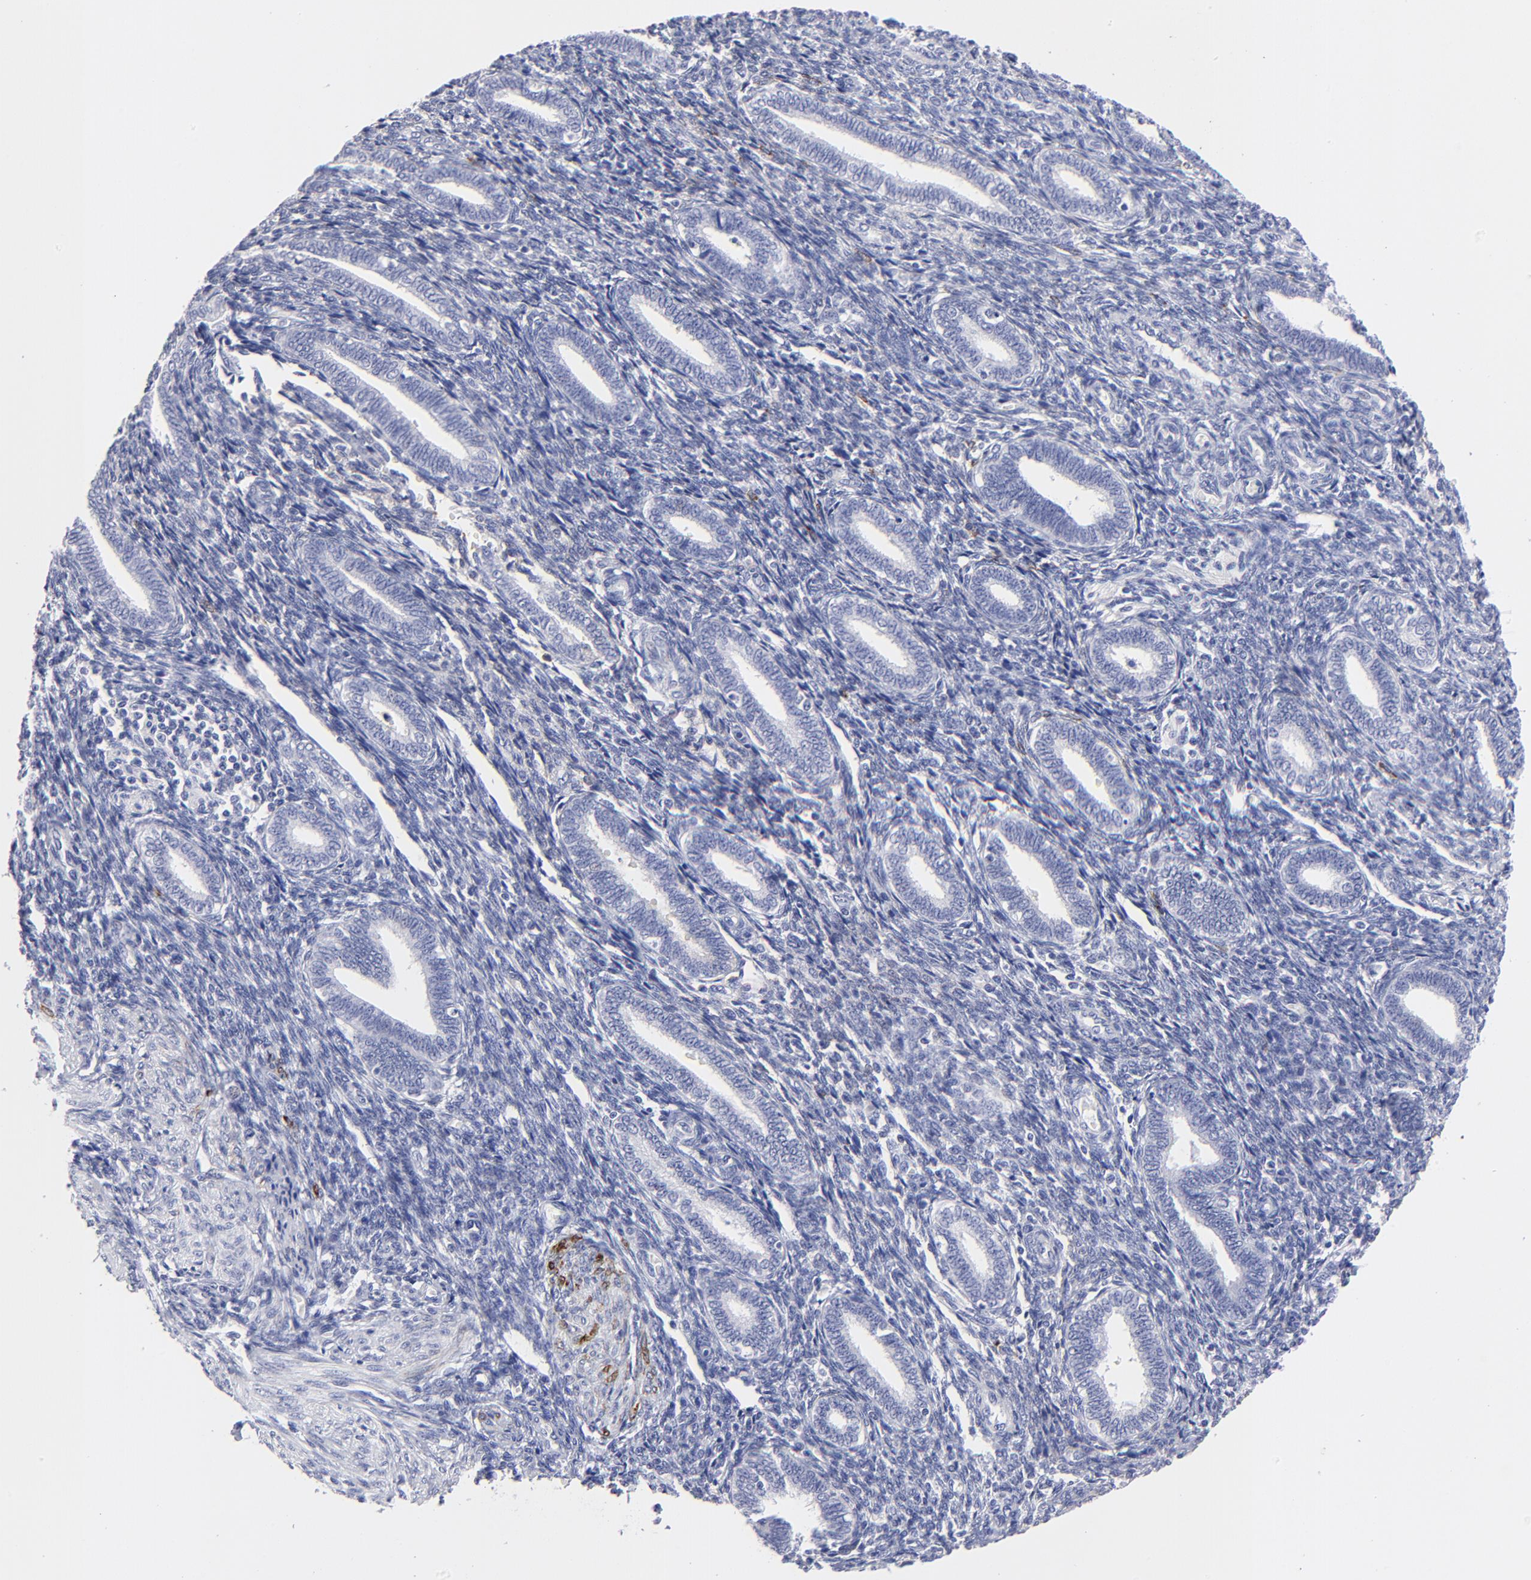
{"staining": {"intensity": "negative", "quantity": "none", "location": "none"}, "tissue": "endometrium", "cell_type": "Cells in endometrial stroma", "image_type": "normal", "snomed": [{"axis": "morphology", "description": "Normal tissue, NOS"}, {"axis": "topography", "description": "Endometrium"}], "caption": "Endometrium stained for a protein using immunohistochemistry (IHC) shows no staining cells in endometrial stroma.", "gene": "HORMAD2", "patient": {"sex": "female", "age": 27}}